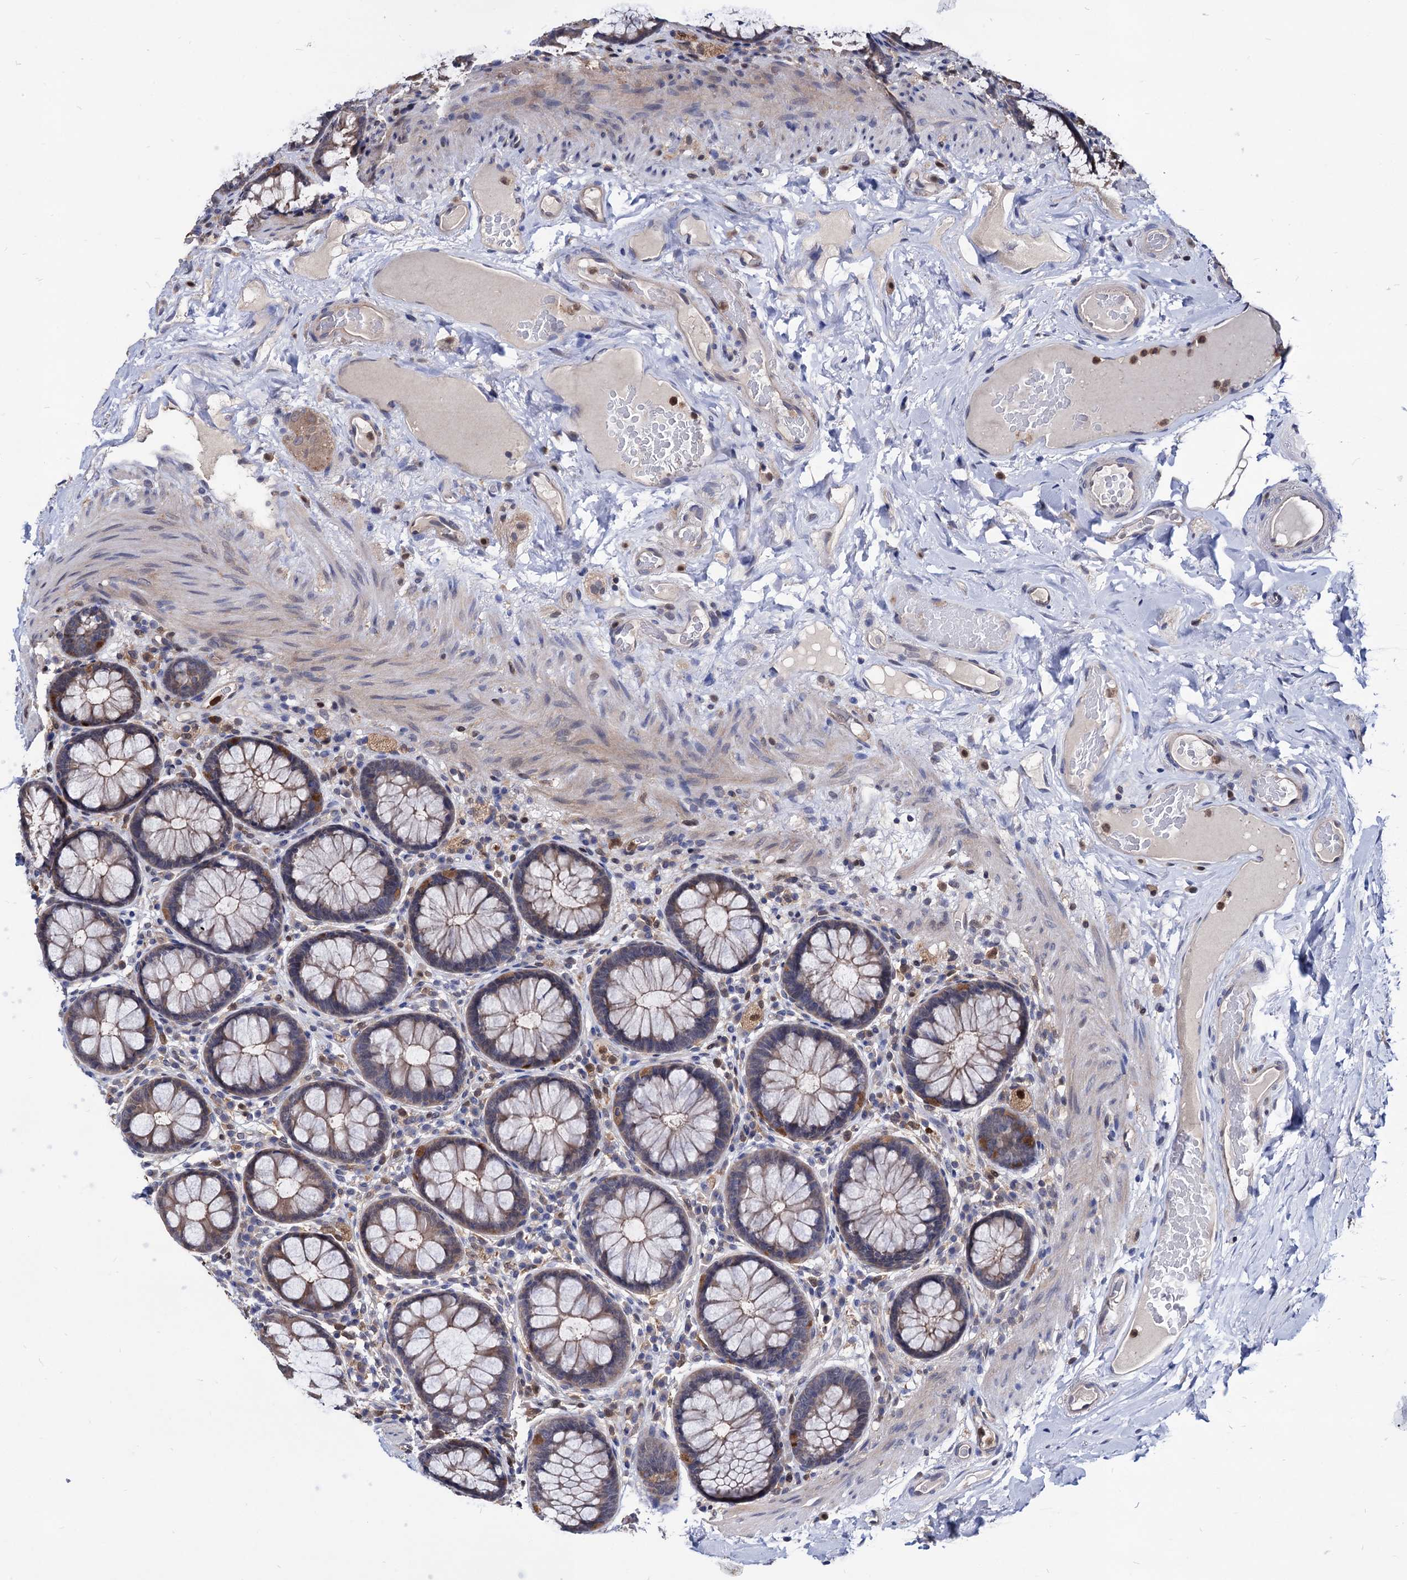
{"staining": {"intensity": "weak", "quantity": "25%-75%", "location": "cytoplasmic/membranous"}, "tissue": "rectum", "cell_type": "Glandular cells", "image_type": "normal", "snomed": [{"axis": "morphology", "description": "Normal tissue, NOS"}, {"axis": "topography", "description": "Rectum"}], "caption": "A histopathology image of rectum stained for a protein displays weak cytoplasmic/membranous brown staining in glandular cells.", "gene": "CPPED1", "patient": {"sex": "male", "age": 83}}